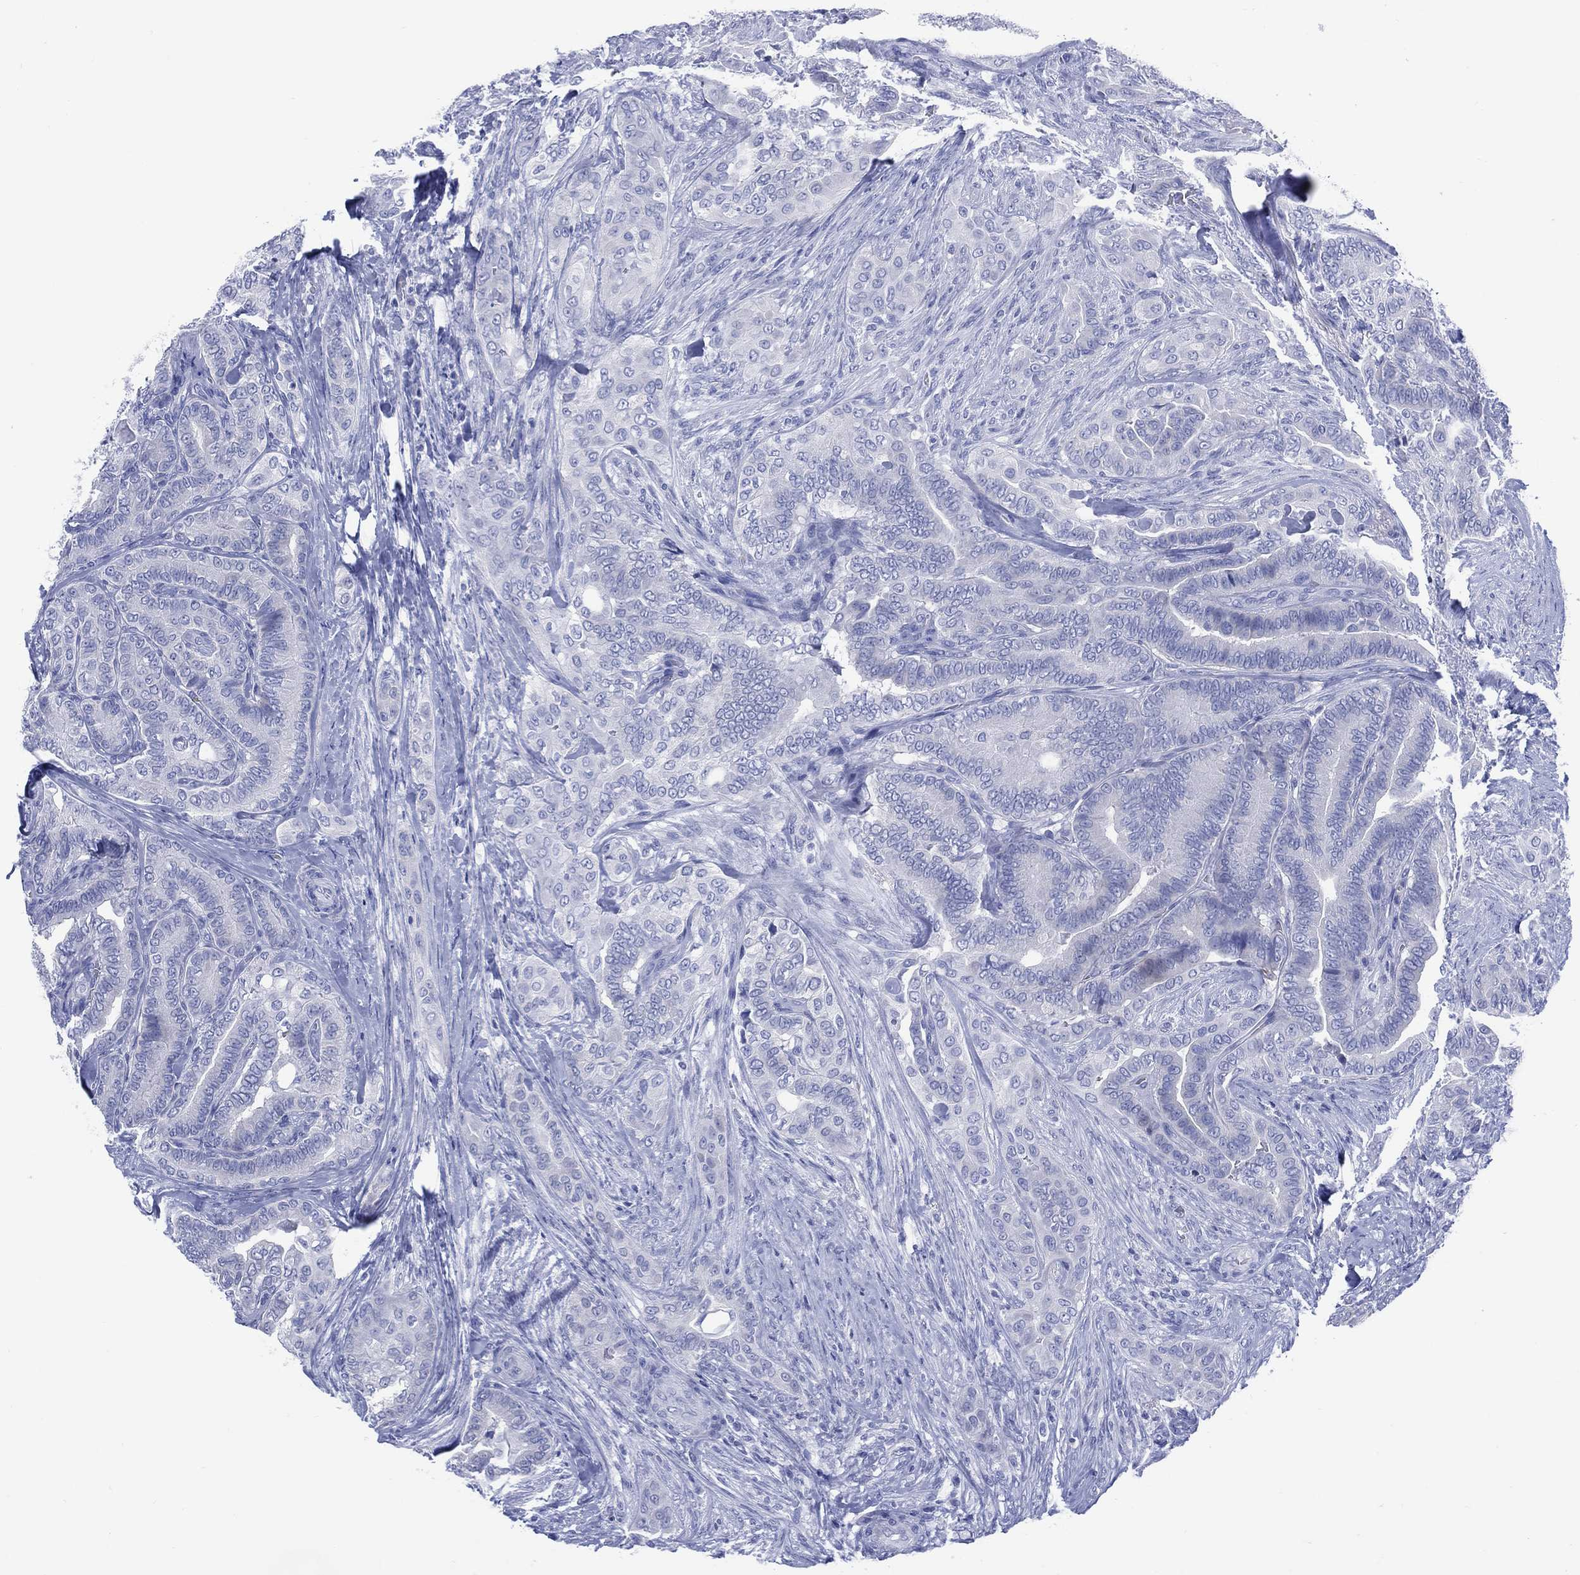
{"staining": {"intensity": "negative", "quantity": "none", "location": "none"}, "tissue": "thyroid cancer", "cell_type": "Tumor cells", "image_type": "cancer", "snomed": [{"axis": "morphology", "description": "Papillary adenocarcinoma, NOS"}, {"axis": "topography", "description": "Thyroid gland"}], "caption": "Tumor cells are negative for brown protein staining in thyroid cancer.", "gene": "LRRD1", "patient": {"sex": "male", "age": 61}}